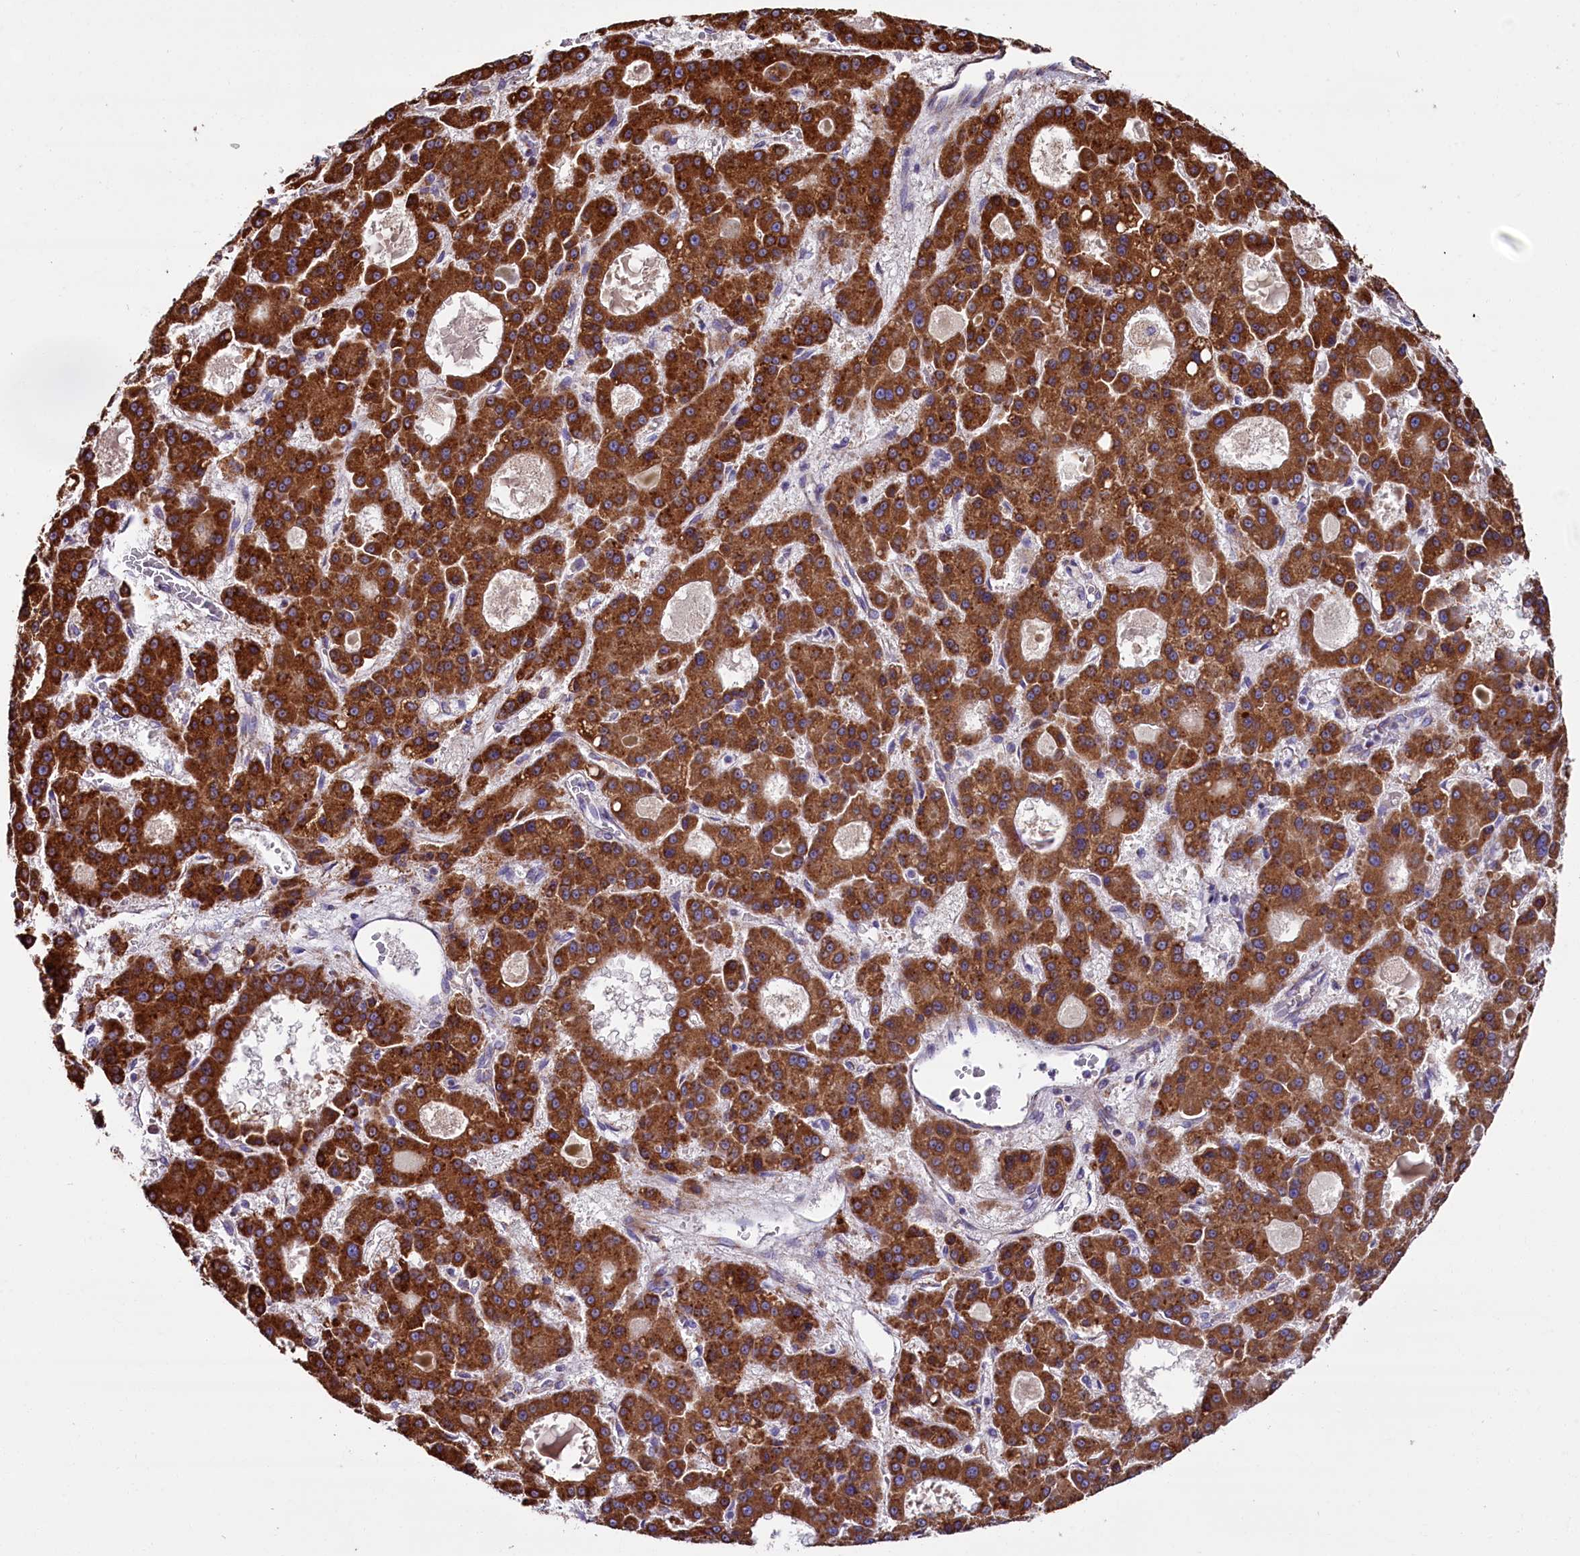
{"staining": {"intensity": "strong", "quantity": ">75%", "location": "cytoplasmic/membranous"}, "tissue": "liver cancer", "cell_type": "Tumor cells", "image_type": "cancer", "snomed": [{"axis": "morphology", "description": "Carcinoma, Hepatocellular, NOS"}, {"axis": "topography", "description": "Liver"}], "caption": "Protein analysis of liver hepatocellular carcinoma tissue displays strong cytoplasmic/membranous positivity in about >75% of tumor cells.", "gene": "ZSWIM1", "patient": {"sex": "male", "age": 70}}